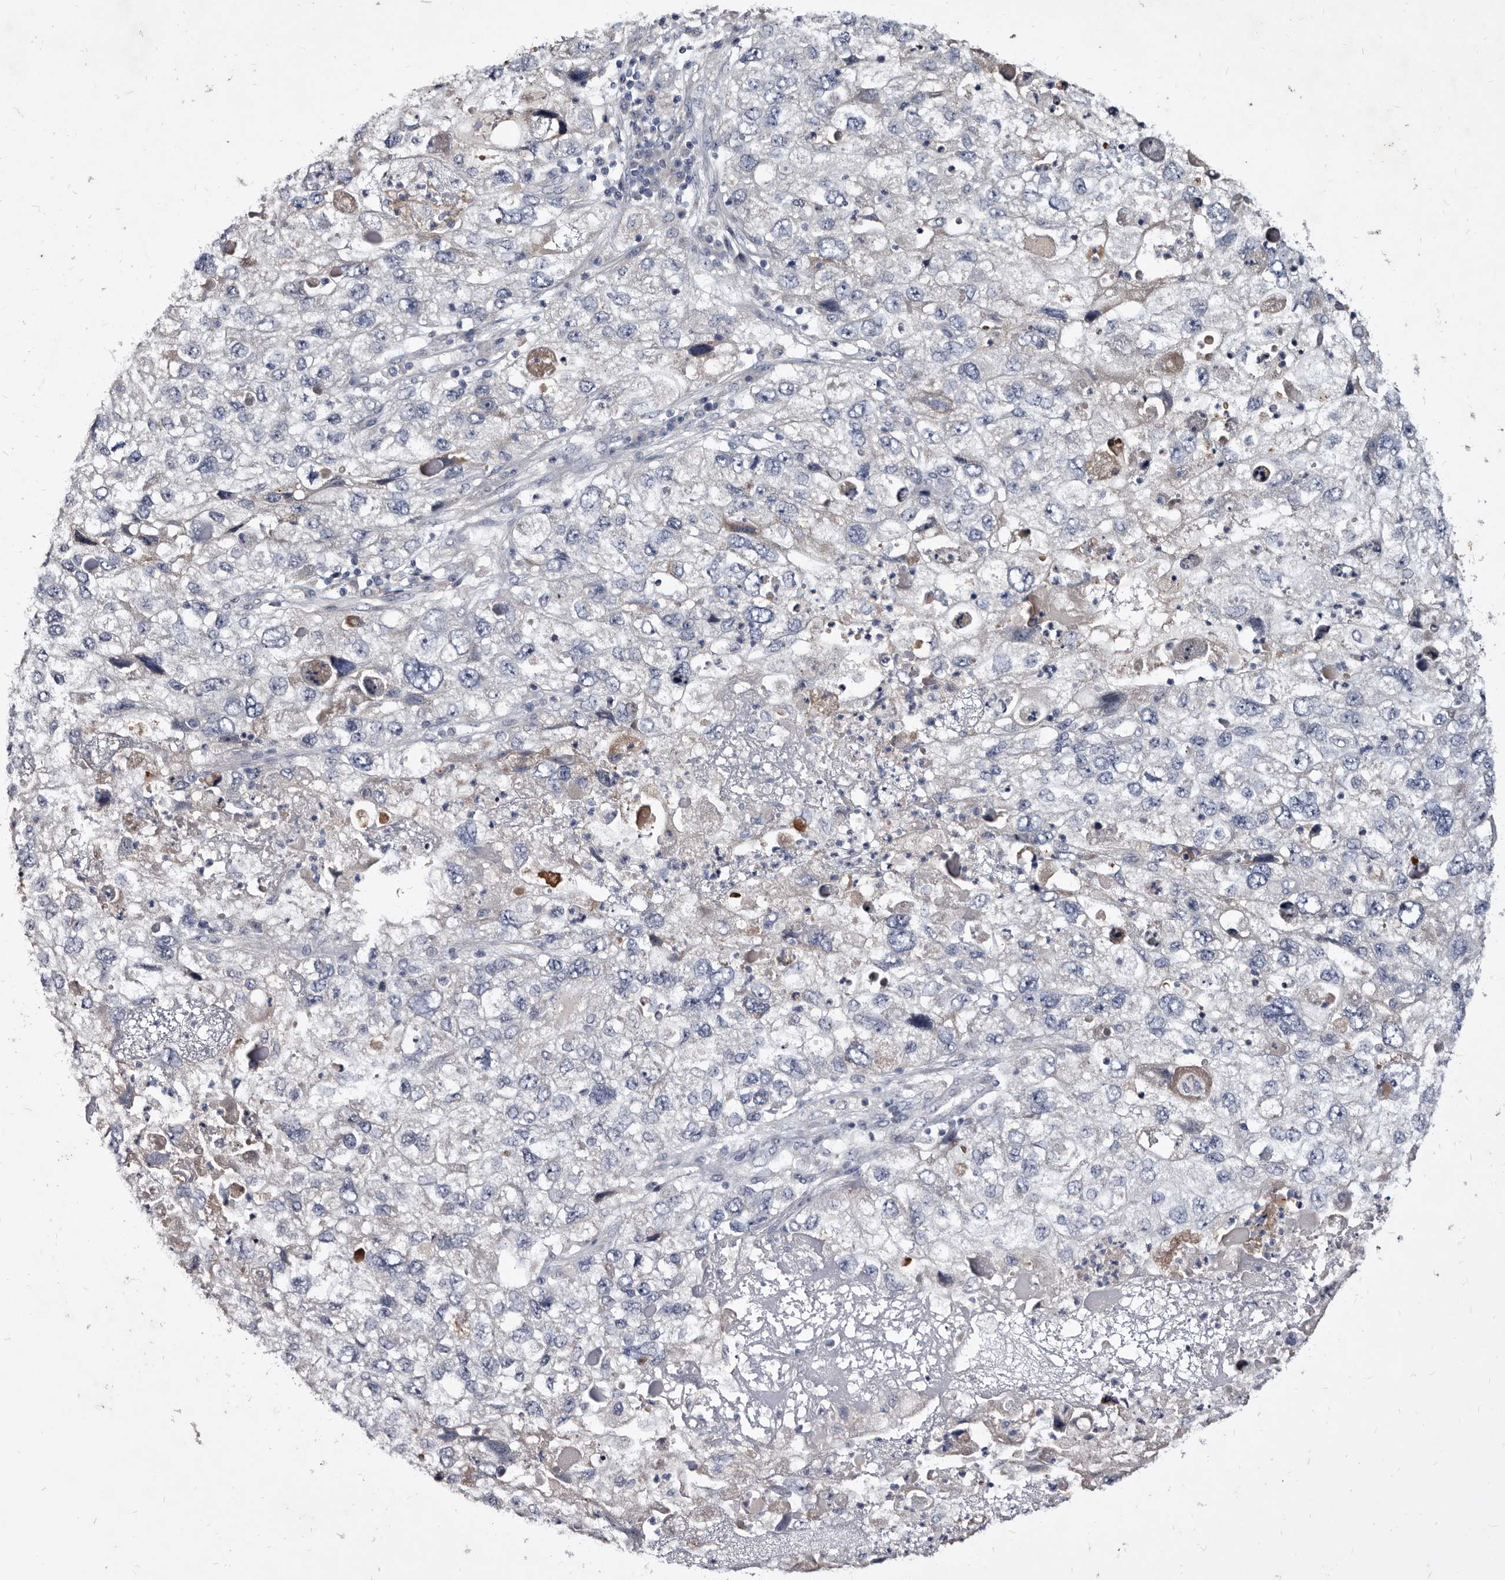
{"staining": {"intensity": "negative", "quantity": "none", "location": "none"}, "tissue": "endometrial cancer", "cell_type": "Tumor cells", "image_type": "cancer", "snomed": [{"axis": "morphology", "description": "Adenocarcinoma, NOS"}, {"axis": "topography", "description": "Endometrium"}], "caption": "The image reveals no staining of tumor cells in endometrial cancer (adenocarcinoma). Nuclei are stained in blue.", "gene": "SLC39A2", "patient": {"sex": "female", "age": 49}}